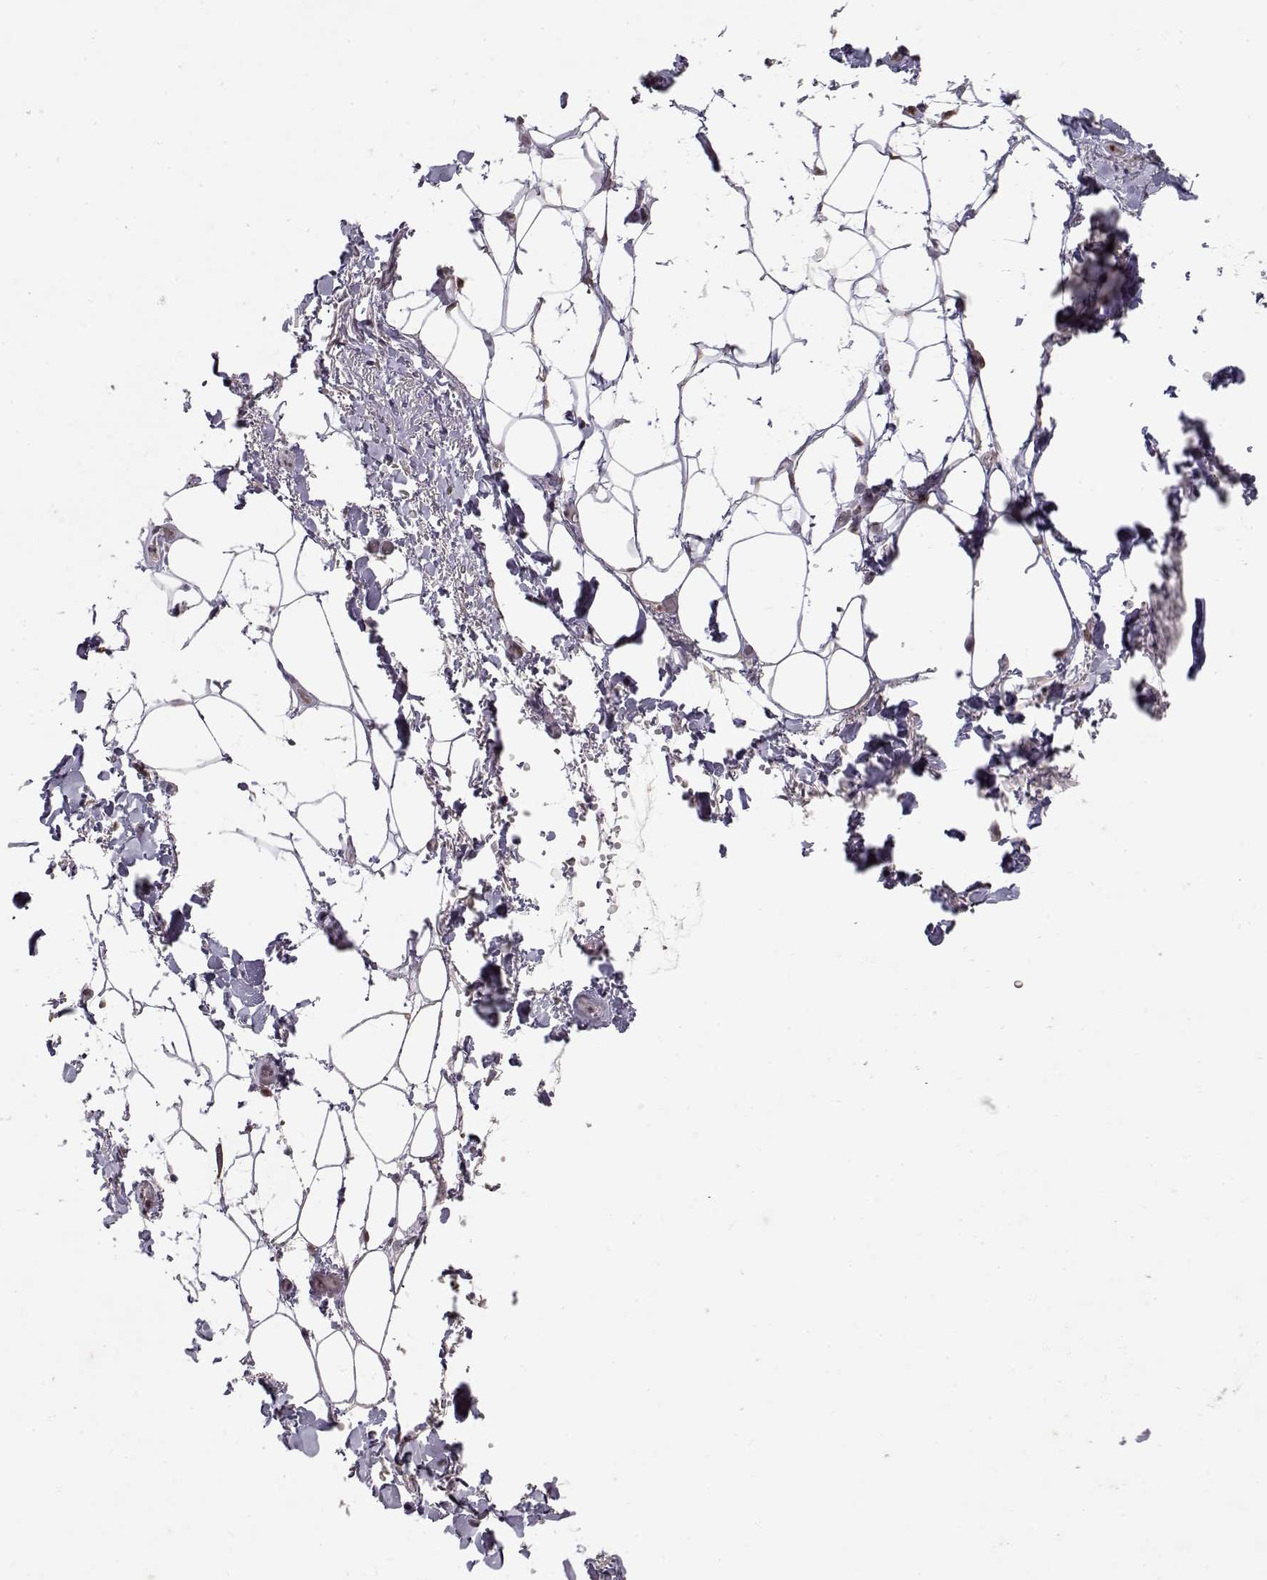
{"staining": {"intensity": "negative", "quantity": "none", "location": "none"}, "tissue": "adipose tissue", "cell_type": "Adipocytes", "image_type": "normal", "snomed": [{"axis": "morphology", "description": "Normal tissue, NOS"}, {"axis": "topography", "description": "Anal"}, {"axis": "topography", "description": "Peripheral nerve tissue"}], "caption": "Micrograph shows no significant protein staining in adipocytes of unremarkable adipose tissue.", "gene": "CDK4", "patient": {"sex": "male", "age": 53}}